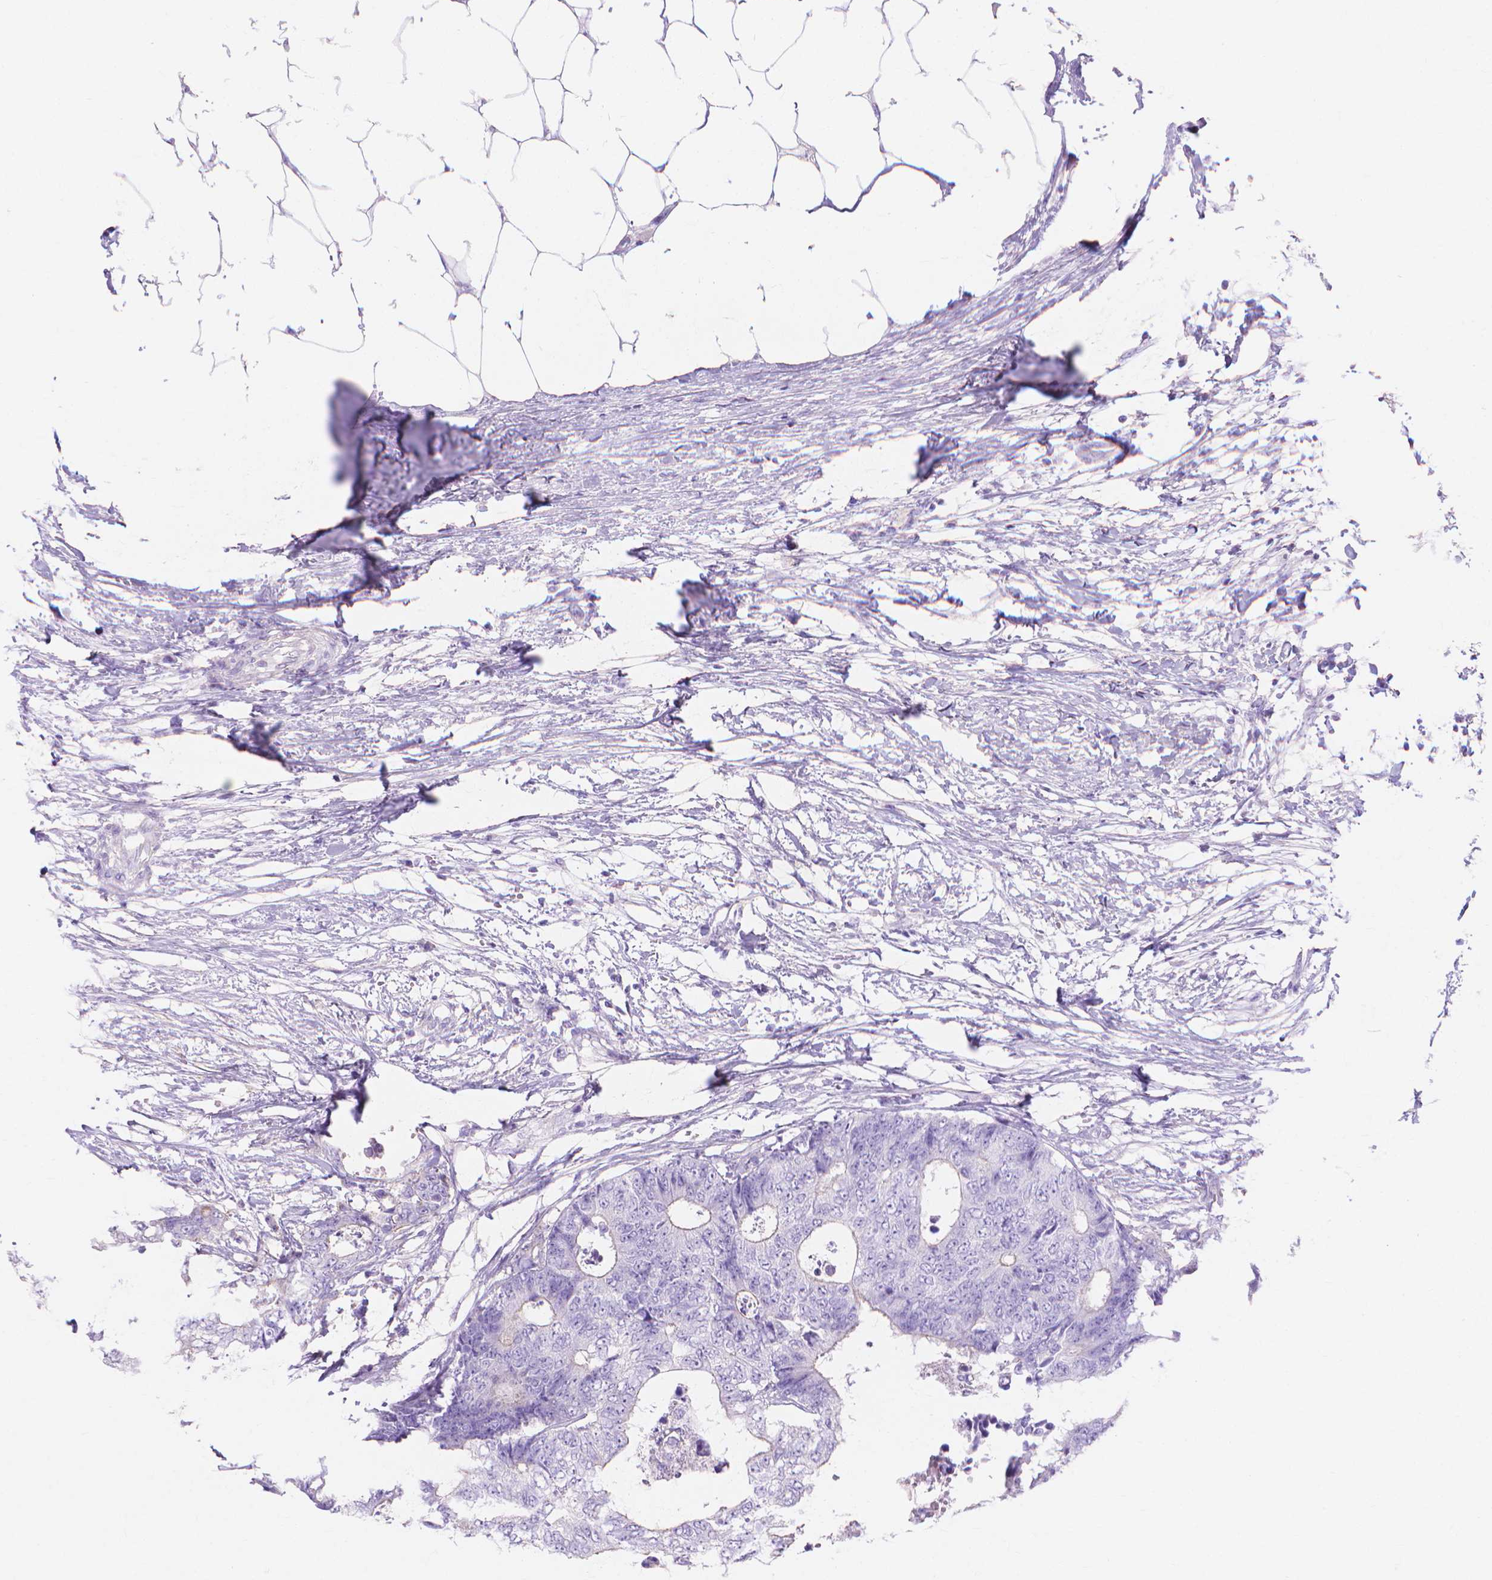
{"staining": {"intensity": "negative", "quantity": "none", "location": "none"}, "tissue": "colorectal cancer", "cell_type": "Tumor cells", "image_type": "cancer", "snomed": [{"axis": "morphology", "description": "Adenocarcinoma, NOS"}, {"axis": "topography", "description": "Colon"}], "caption": "IHC of colorectal cancer (adenocarcinoma) reveals no expression in tumor cells.", "gene": "MBLAC1", "patient": {"sex": "female", "age": 48}}